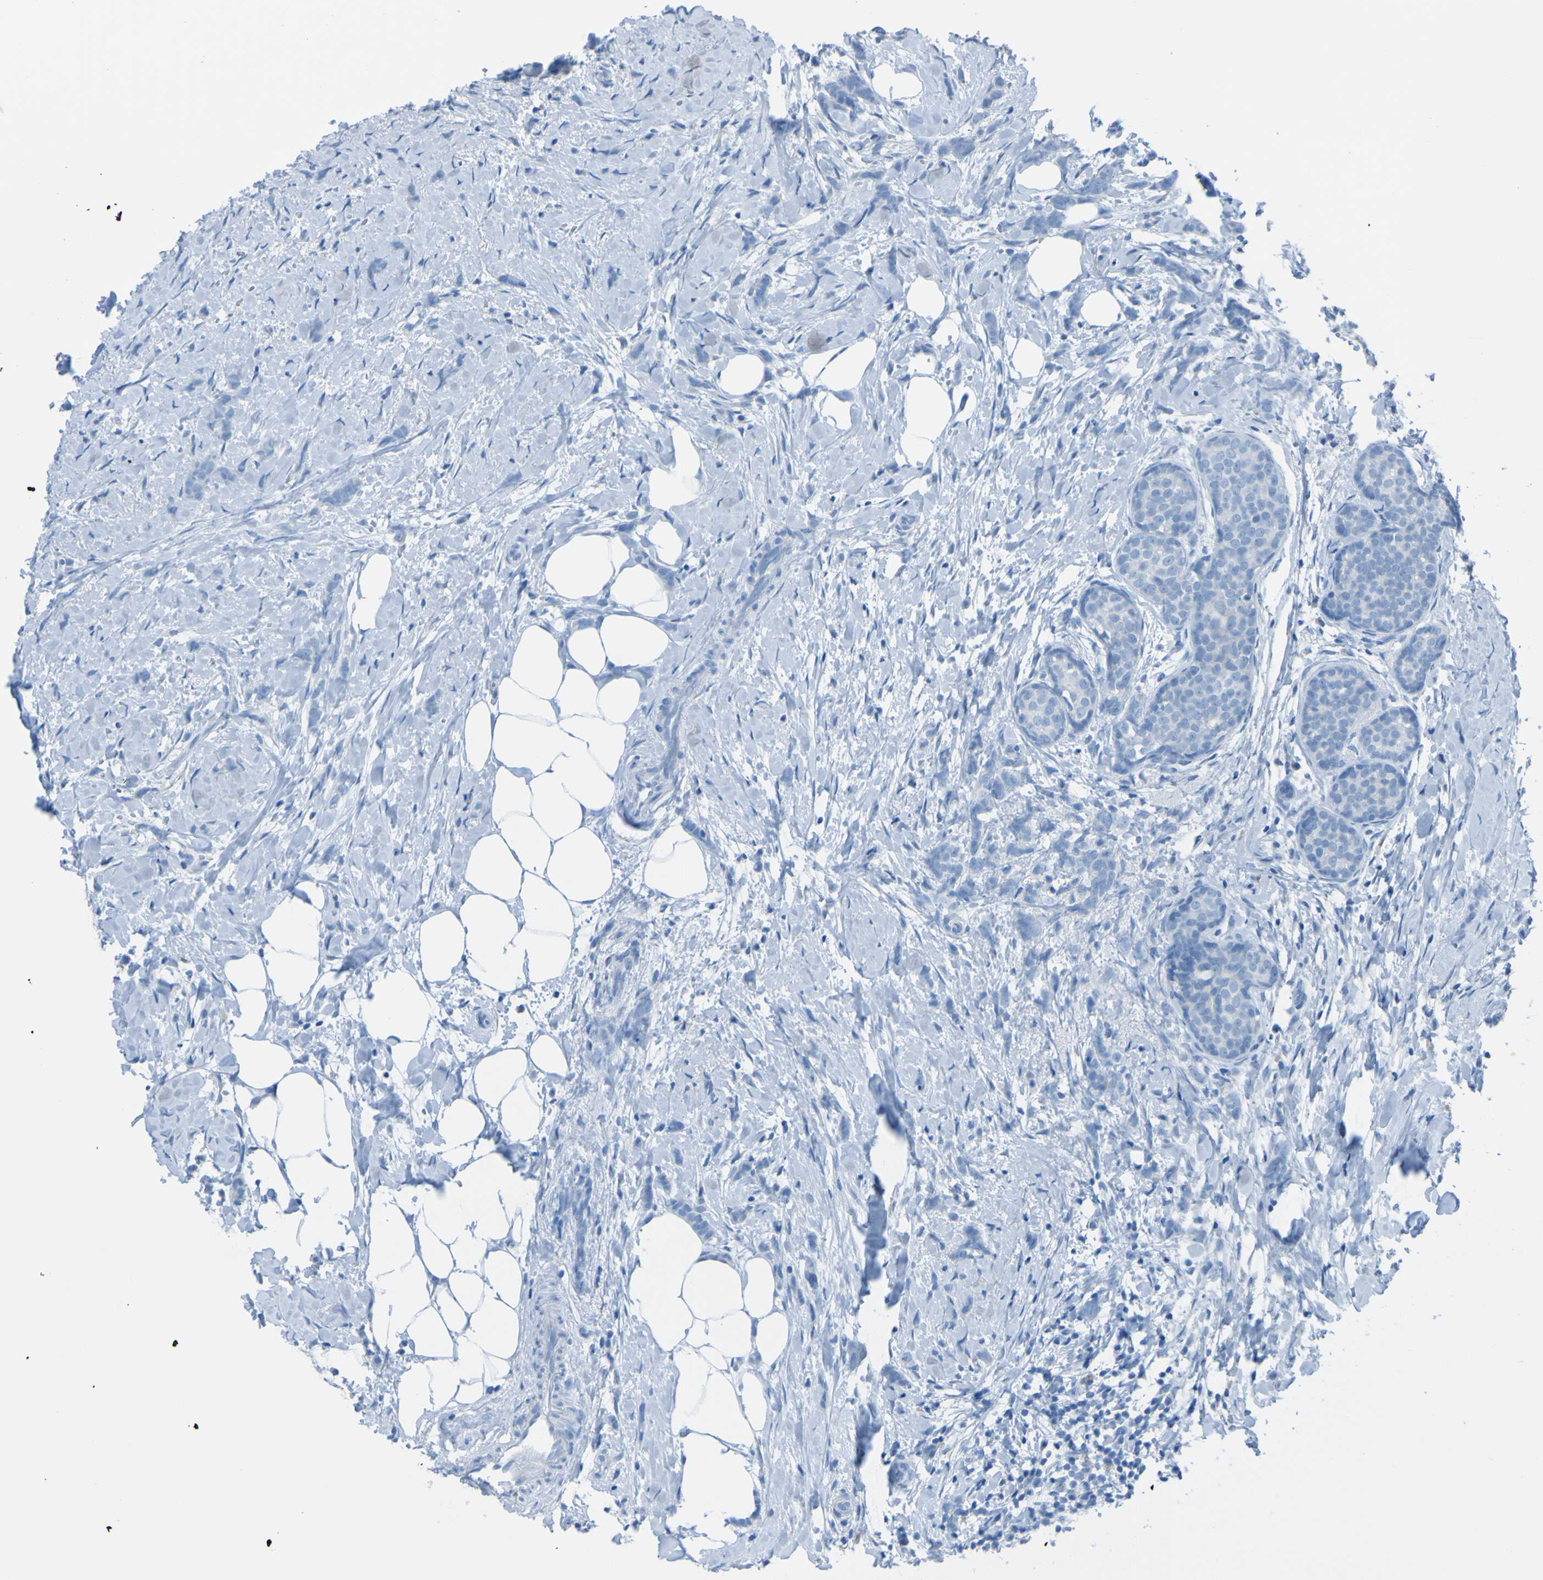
{"staining": {"intensity": "negative", "quantity": "none", "location": "none"}, "tissue": "breast cancer", "cell_type": "Tumor cells", "image_type": "cancer", "snomed": [{"axis": "morphology", "description": "Lobular carcinoma, in situ"}, {"axis": "morphology", "description": "Lobular carcinoma"}, {"axis": "topography", "description": "Breast"}], "caption": "This is an immunohistochemistry (IHC) photomicrograph of breast cancer (lobular carcinoma in situ). There is no positivity in tumor cells.", "gene": "ACMSD", "patient": {"sex": "female", "age": 41}}